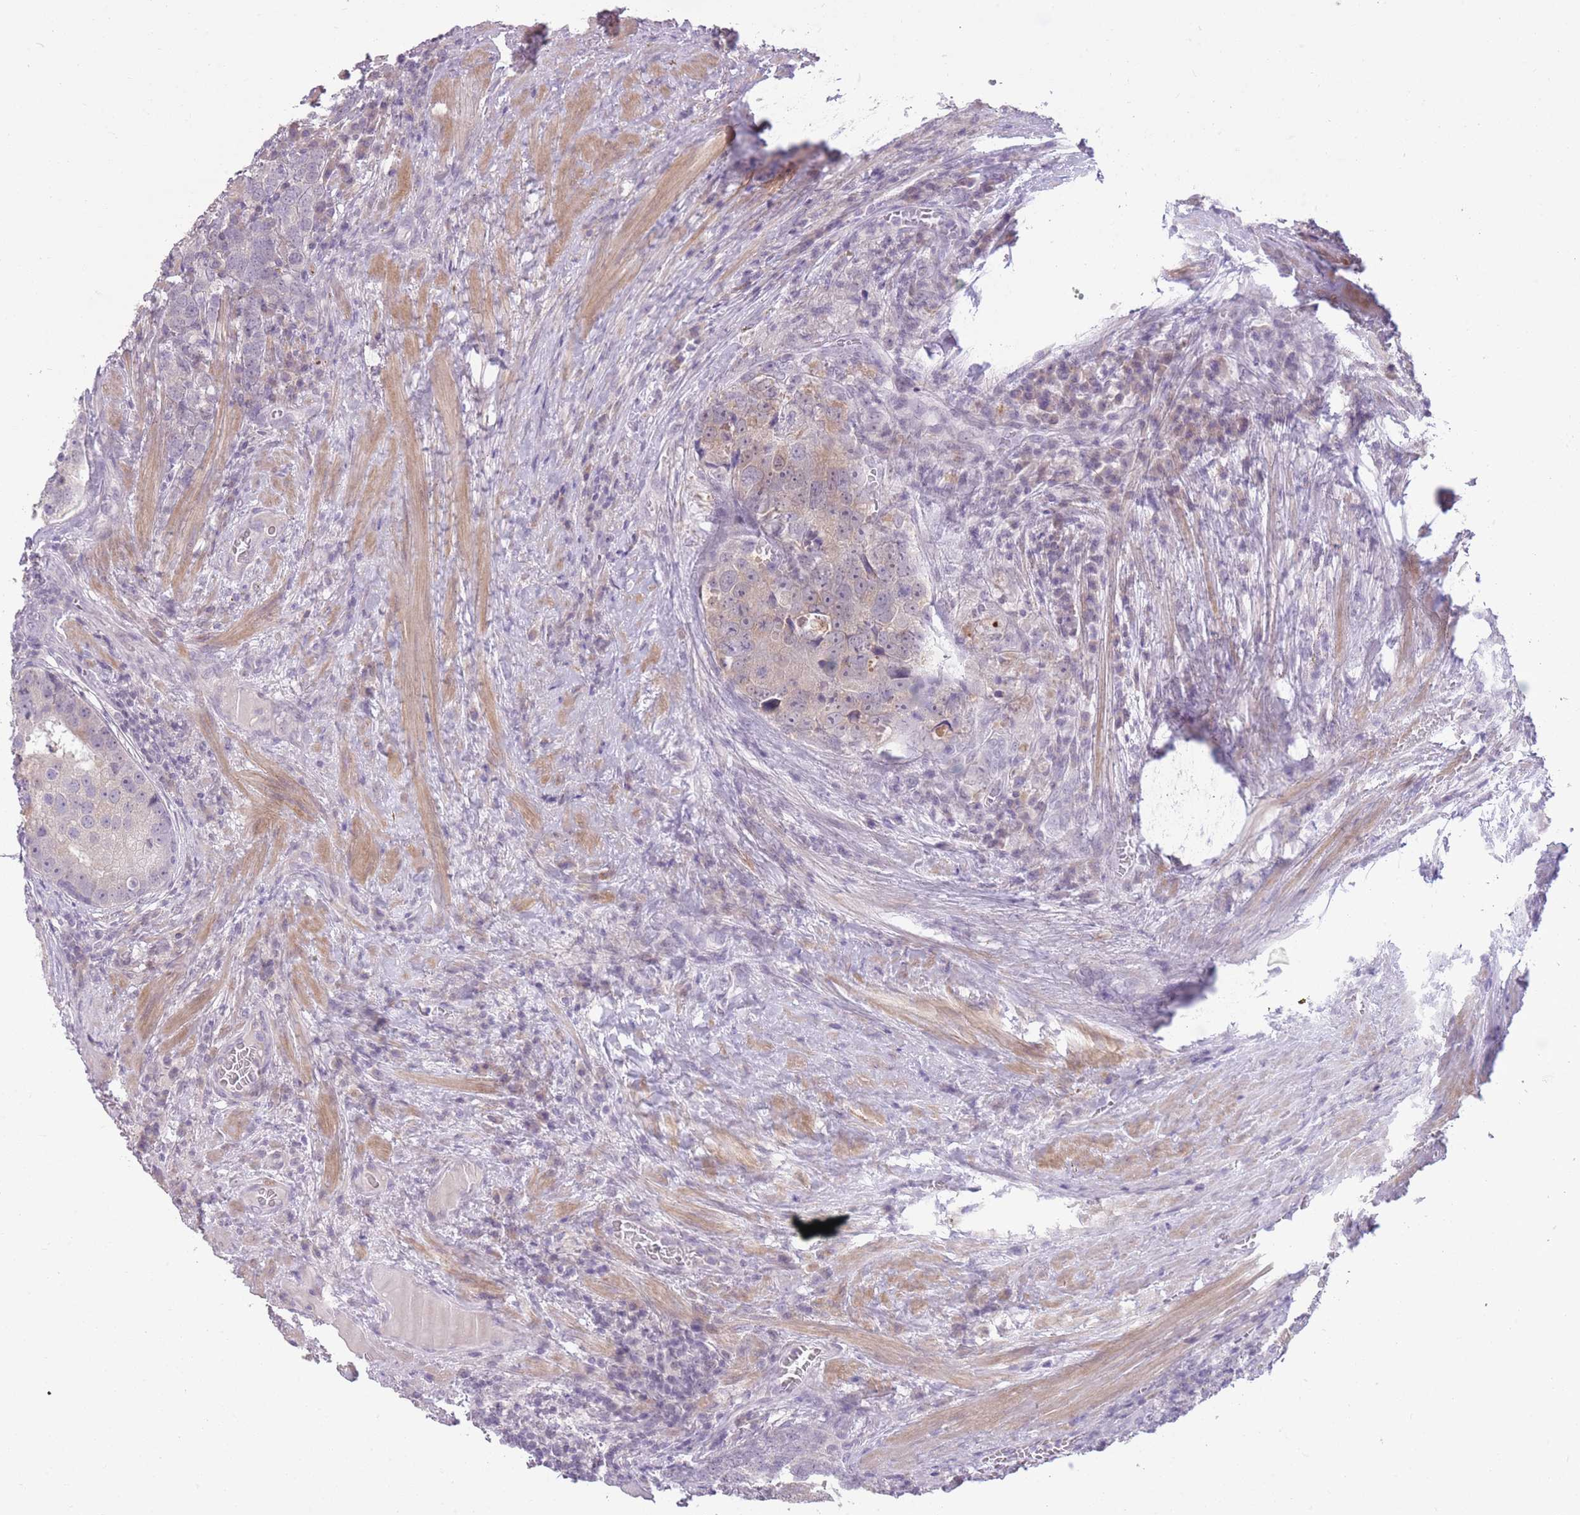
{"staining": {"intensity": "negative", "quantity": "none", "location": "none"}, "tissue": "prostate cancer", "cell_type": "Tumor cells", "image_type": "cancer", "snomed": [{"axis": "morphology", "description": "Adenocarcinoma, High grade"}, {"axis": "topography", "description": "Prostate"}], "caption": "The histopathology image displays no staining of tumor cells in high-grade adenocarcinoma (prostate). The staining is performed using DAB brown chromogen with nuclei counter-stained in using hematoxylin.", "gene": "ZBTB24", "patient": {"sex": "male", "age": 71}}